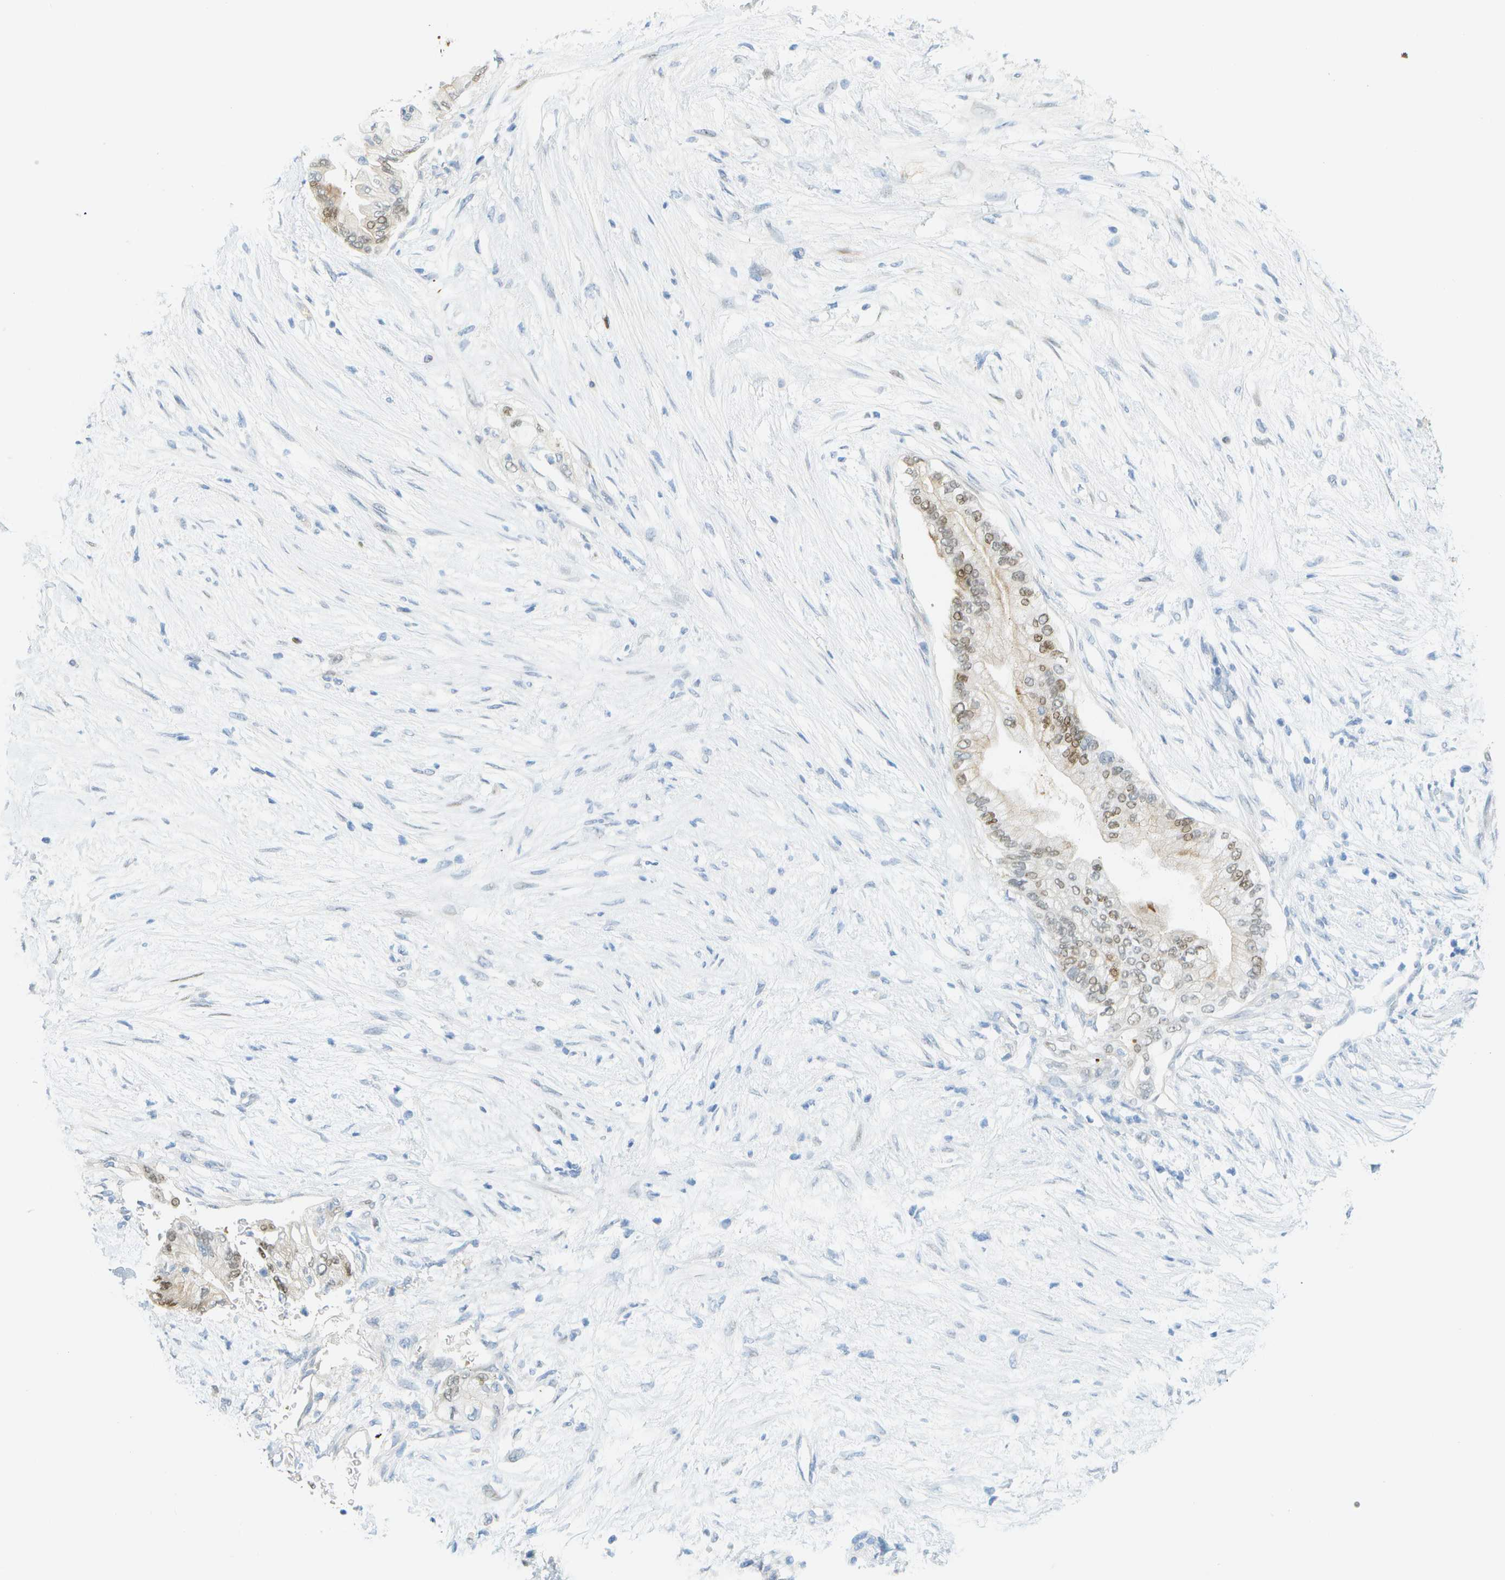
{"staining": {"intensity": "weak", "quantity": "<25%", "location": "nuclear"}, "tissue": "pancreatic cancer", "cell_type": "Tumor cells", "image_type": "cancer", "snomed": [{"axis": "morphology", "description": "Normal tissue, NOS"}, {"axis": "morphology", "description": "Adenocarcinoma, NOS"}, {"axis": "topography", "description": "Pancreas"}, {"axis": "topography", "description": "Duodenum"}], "caption": "High magnification brightfield microscopy of pancreatic adenocarcinoma stained with DAB (3,3'-diaminobenzidine) (brown) and counterstained with hematoxylin (blue): tumor cells show no significant positivity.", "gene": "CUL9", "patient": {"sex": "female", "age": 60}}